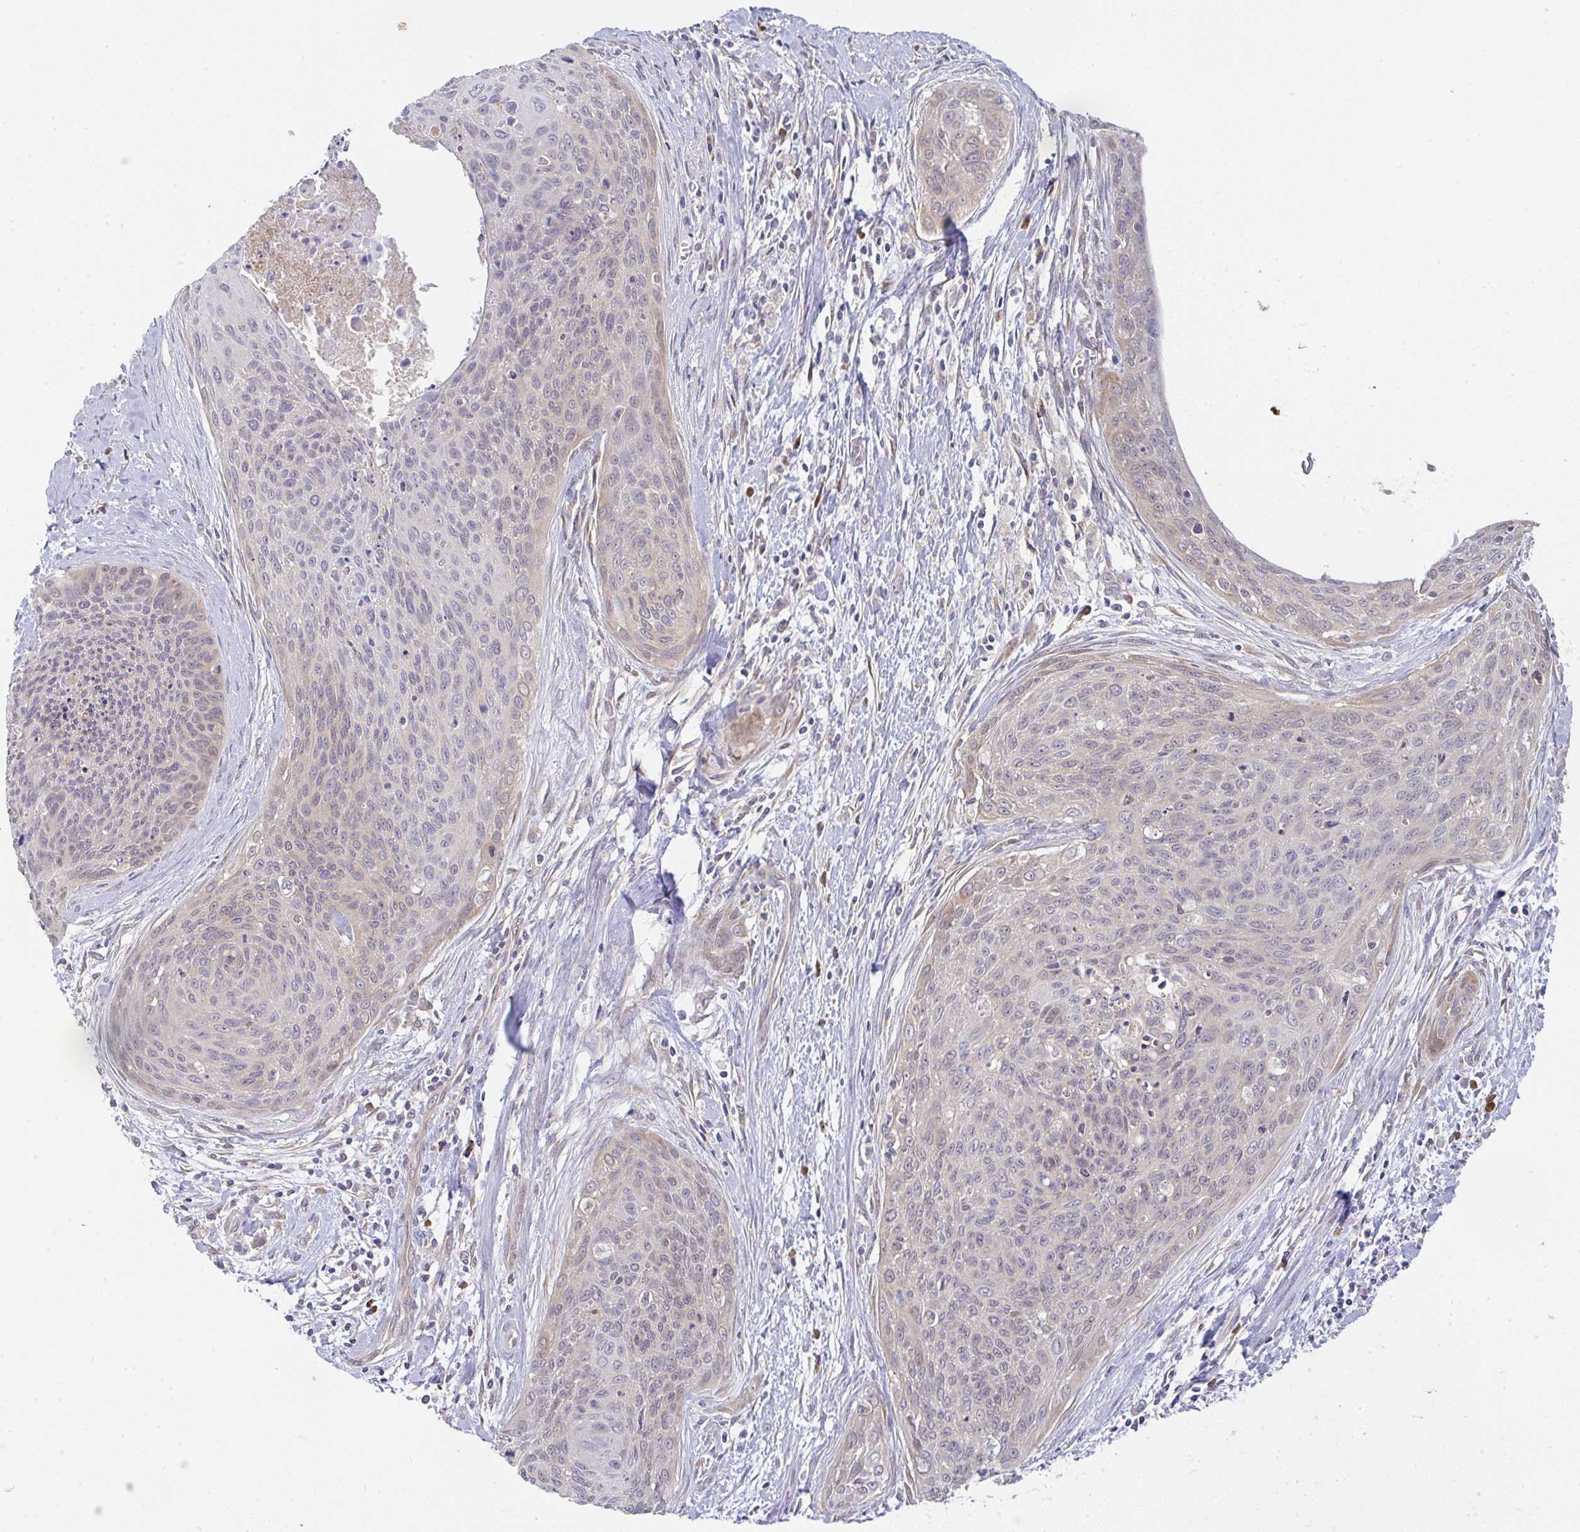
{"staining": {"intensity": "weak", "quantity": "<25%", "location": "cytoplasmic/membranous"}, "tissue": "cervical cancer", "cell_type": "Tumor cells", "image_type": "cancer", "snomed": [{"axis": "morphology", "description": "Squamous cell carcinoma, NOS"}, {"axis": "topography", "description": "Cervix"}], "caption": "High magnification brightfield microscopy of cervical cancer (squamous cell carcinoma) stained with DAB (brown) and counterstained with hematoxylin (blue): tumor cells show no significant positivity.", "gene": "DERL2", "patient": {"sex": "female", "age": 55}}